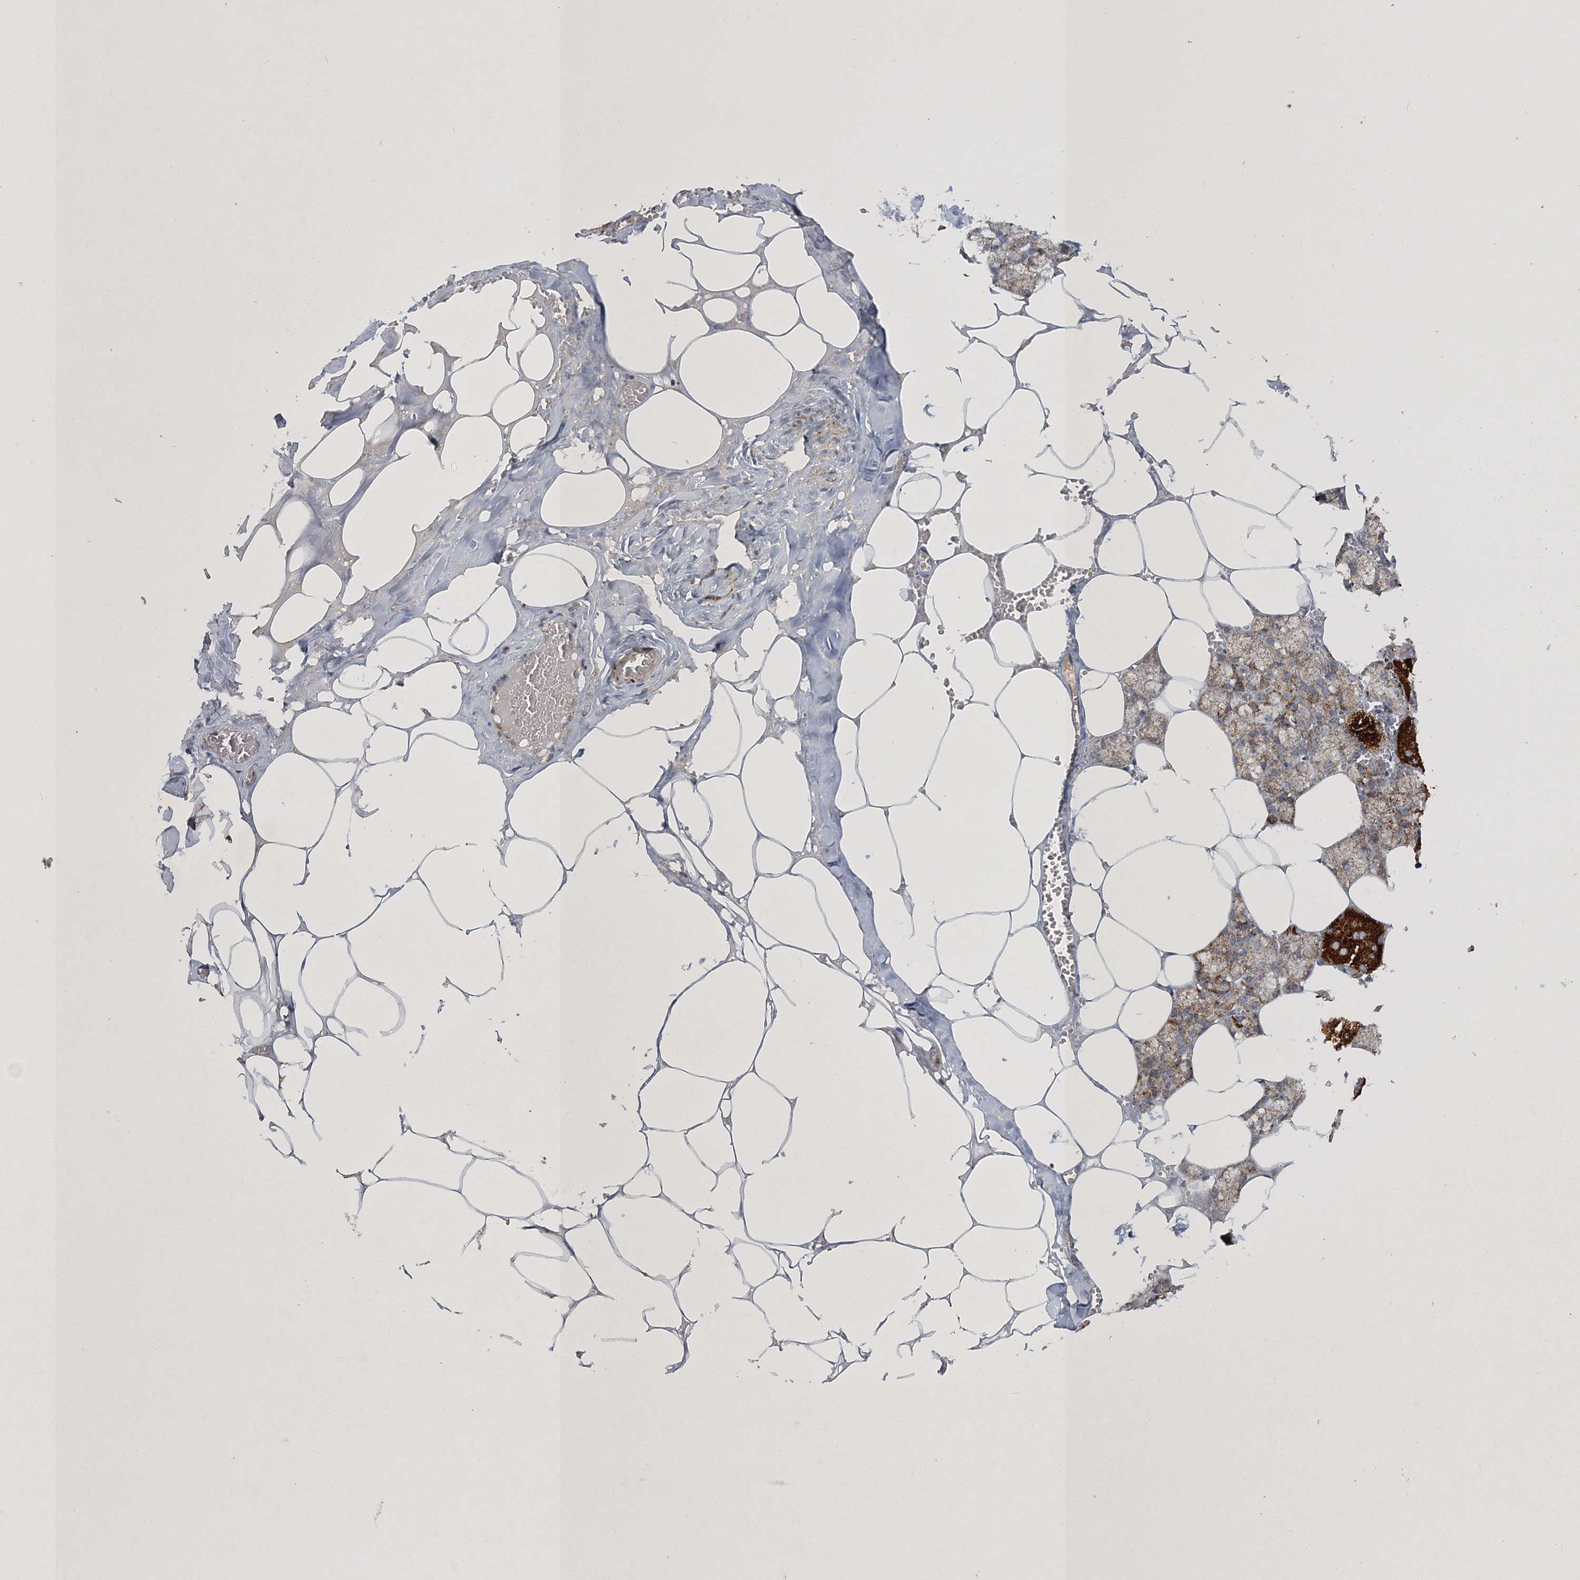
{"staining": {"intensity": "strong", "quantity": "<25%", "location": "cytoplasmic/membranous"}, "tissue": "salivary gland", "cell_type": "Glandular cells", "image_type": "normal", "snomed": [{"axis": "morphology", "description": "Normal tissue, NOS"}, {"axis": "topography", "description": "Salivary gland"}], "caption": "High-magnification brightfield microscopy of normal salivary gland stained with DAB (3,3'-diaminobenzidine) (brown) and counterstained with hematoxylin (blue). glandular cells exhibit strong cytoplasmic/membranous expression is identified in about<25% of cells.", "gene": "SCRN3", "patient": {"sex": "male", "age": 62}}